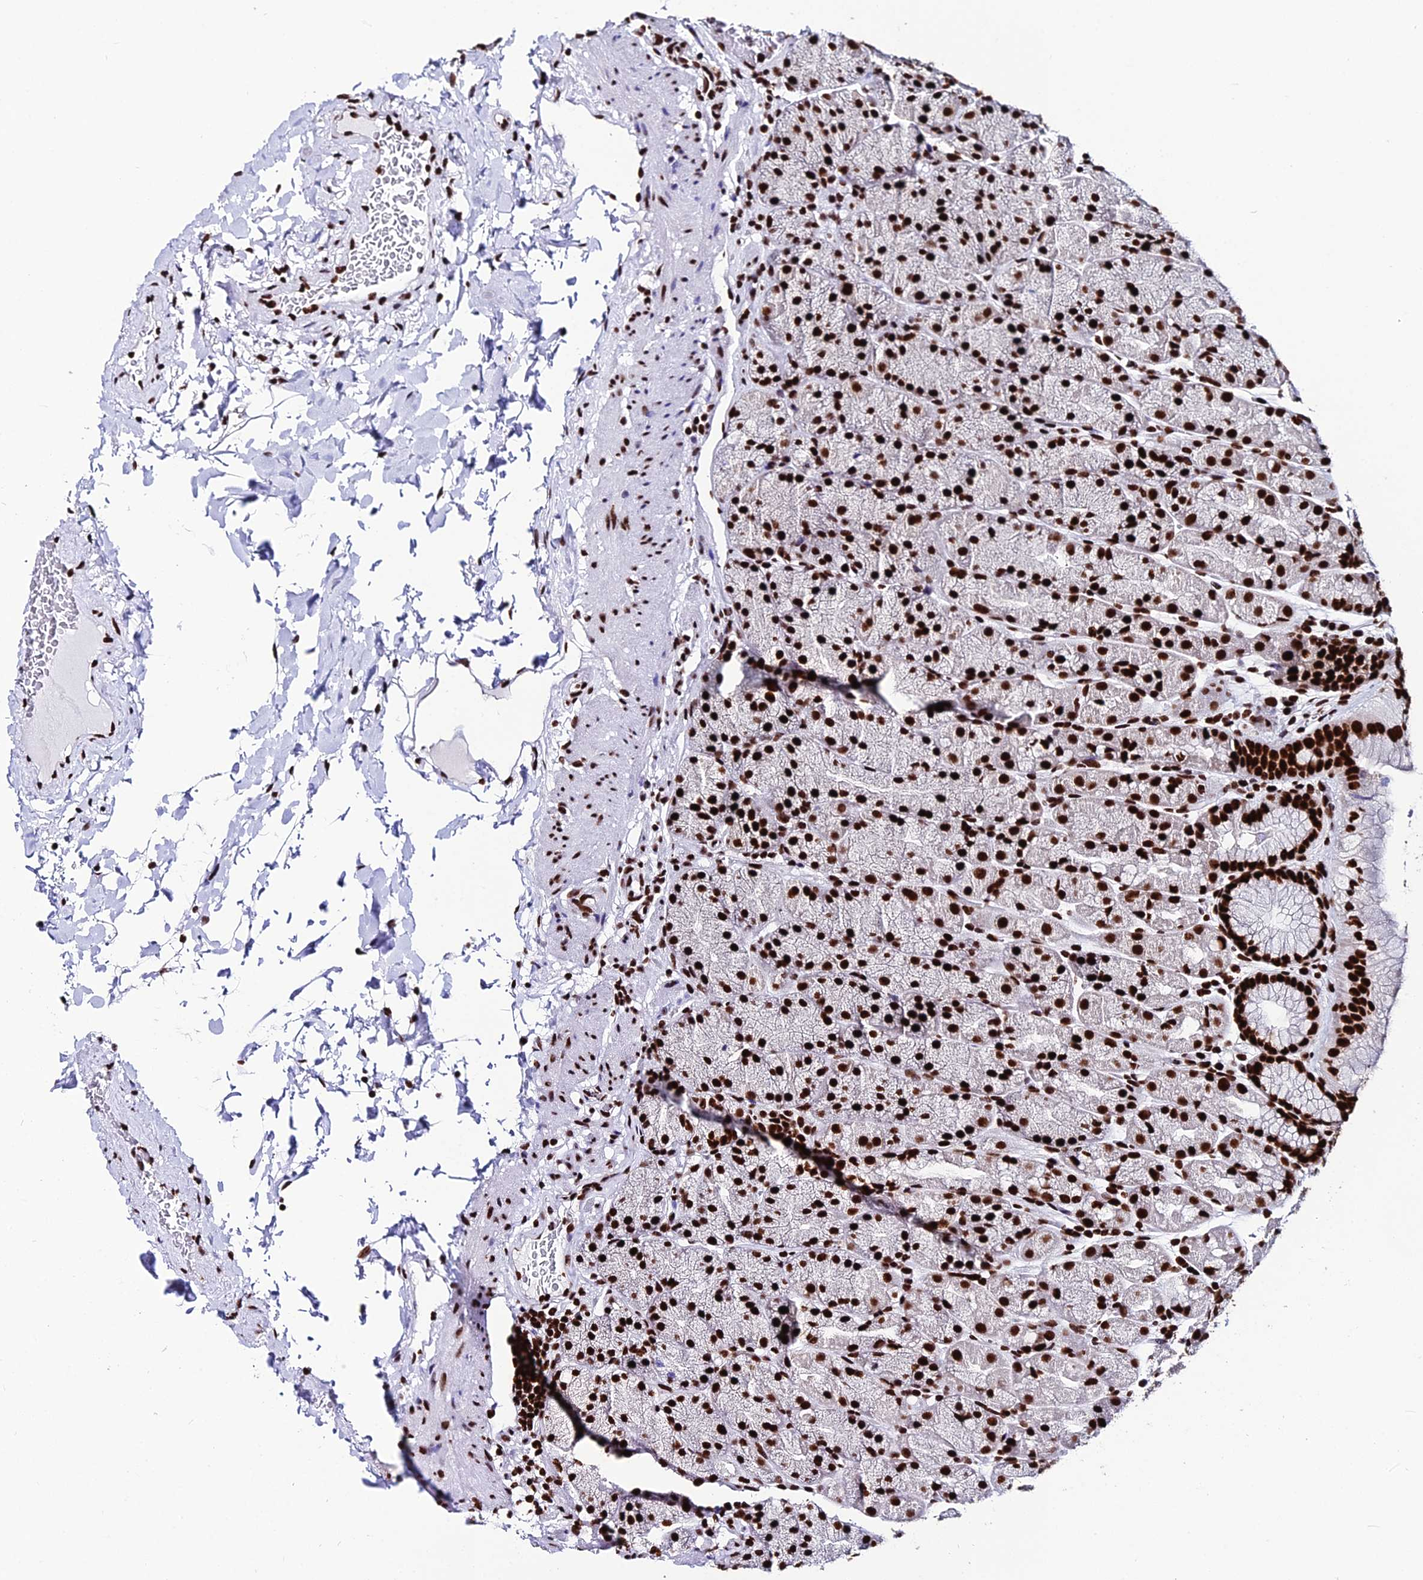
{"staining": {"intensity": "strong", "quantity": ">75%", "location": "nuclear"}, "tissue": "stomach", "cell_type": "Glandular cells", "image_type": "normal", "snomed": [{"axis": "morphology", "description": "Normal tissue, NOS"}, {"axis": "topography", "description": "Stomach, upper"}, {"axis": "topography", "description": "Stomach, lower"}], "caption": "High-magnification brightfield microscopy of normal stomach stained with DAB (3,3'-diaminobenzidine) (brown) and counterstained with hematoxylin (blue). glandular cells exhibit strong nuclear expression is identified in approximately>75% of cells.", "gene": "HNRNPH1", "patient": {"sex": "male", "age": 67}}